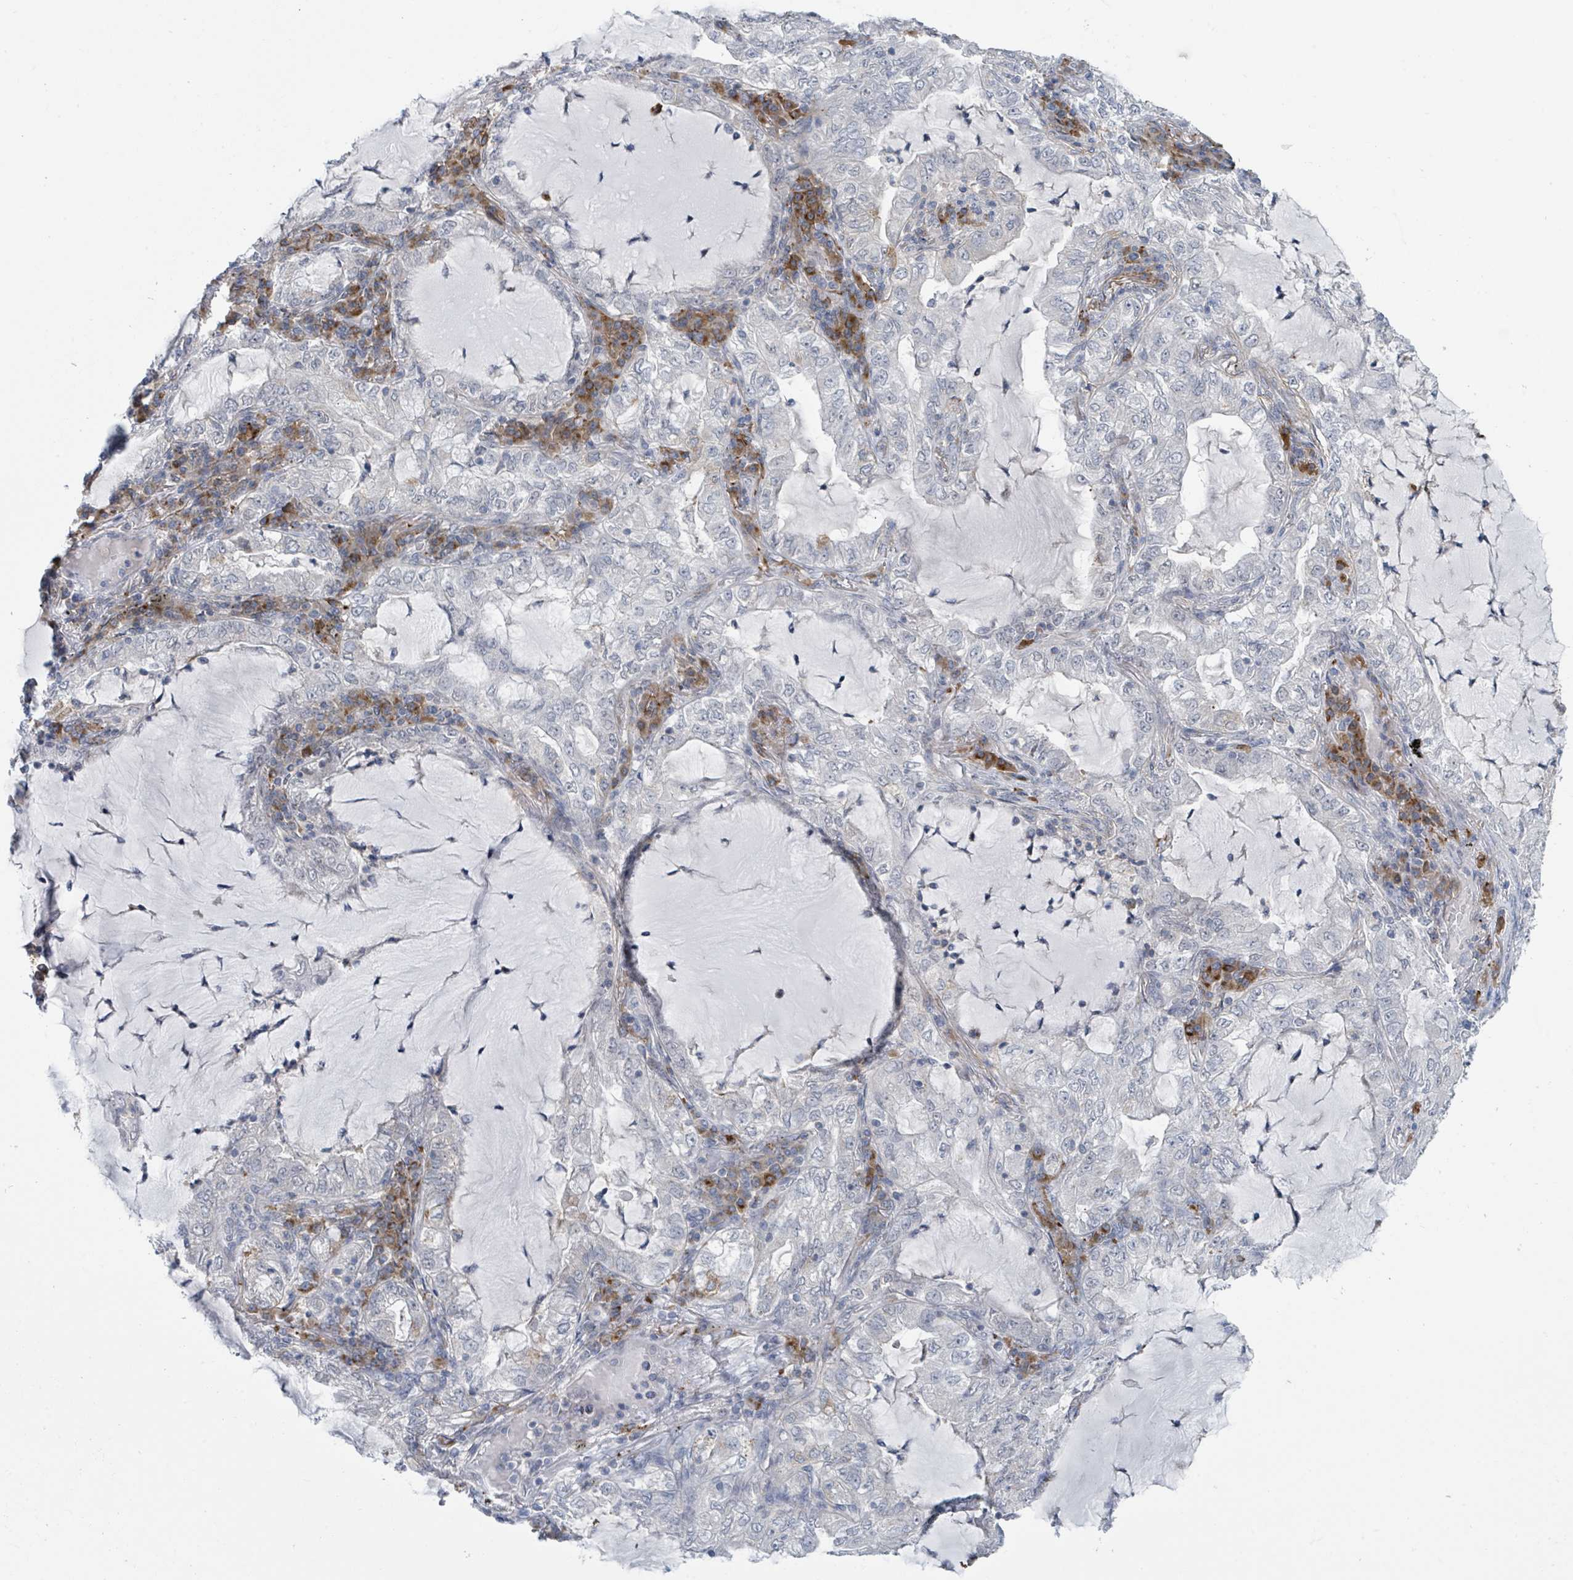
{"staining": {"intensity": "negative", "quantity": "none", "location": "none"}, "tissue": "lung cancer", "cell_type": "Tumor cells", "image_type": "cancer", "snomed": [{"axis": "morphology", "description": "Adenocarcinoma, NOS"}, {"axis": "topography", "description": "Lung"}], "caption": "Tumor cells show no significant expression in lung adenocarcinoma.", "gene": "ANKRD55", "patient": {"sex": "female", "age": 73}}